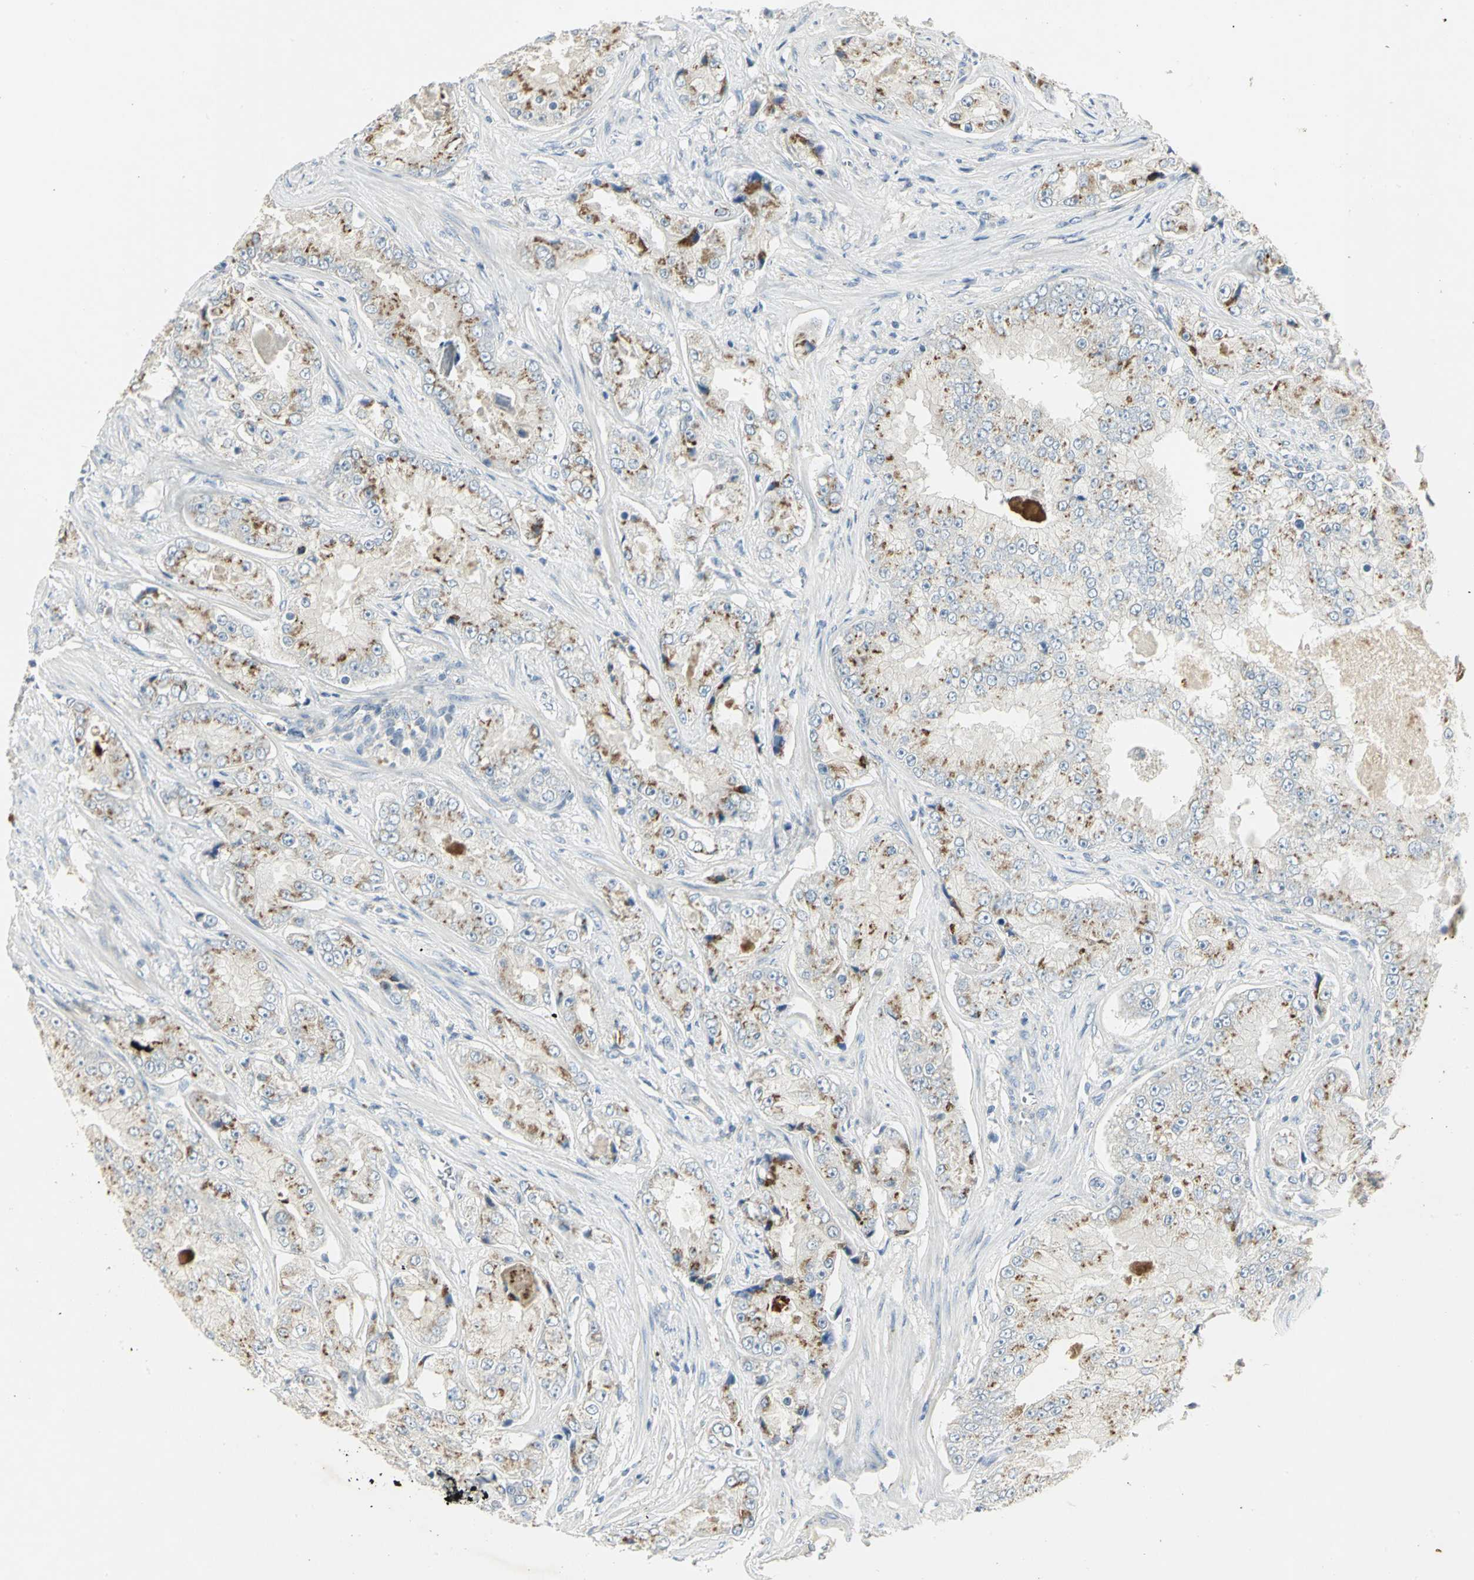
{"staining": {"intensity": "moderate", "quantity": "25%-75%", "location": "cytoplasmic/membranous"}, "tissue": "prostate cancer", "cell_type": "Tumor cells", "image_type": "cancer", "snomed": [{"axis": "morphology", "description": "Adenocarcinoma, High grade"}, {"axis": "topography", "description": "Prostate"}], "caption": "Immunohistochemistry image of neoplastic tissue: human adenocarcinoma (high-grade) (prostate) stained using immunohistochemistry (IHC) shows medium levels of moderate protein expression localized specifically in the cytoplasmic/membranous of tumor cells, appearing as a cytoplasmic/membranous brown color.", "gene": "TM9SF2", "patient": {"sex": "male", "age": 73}}